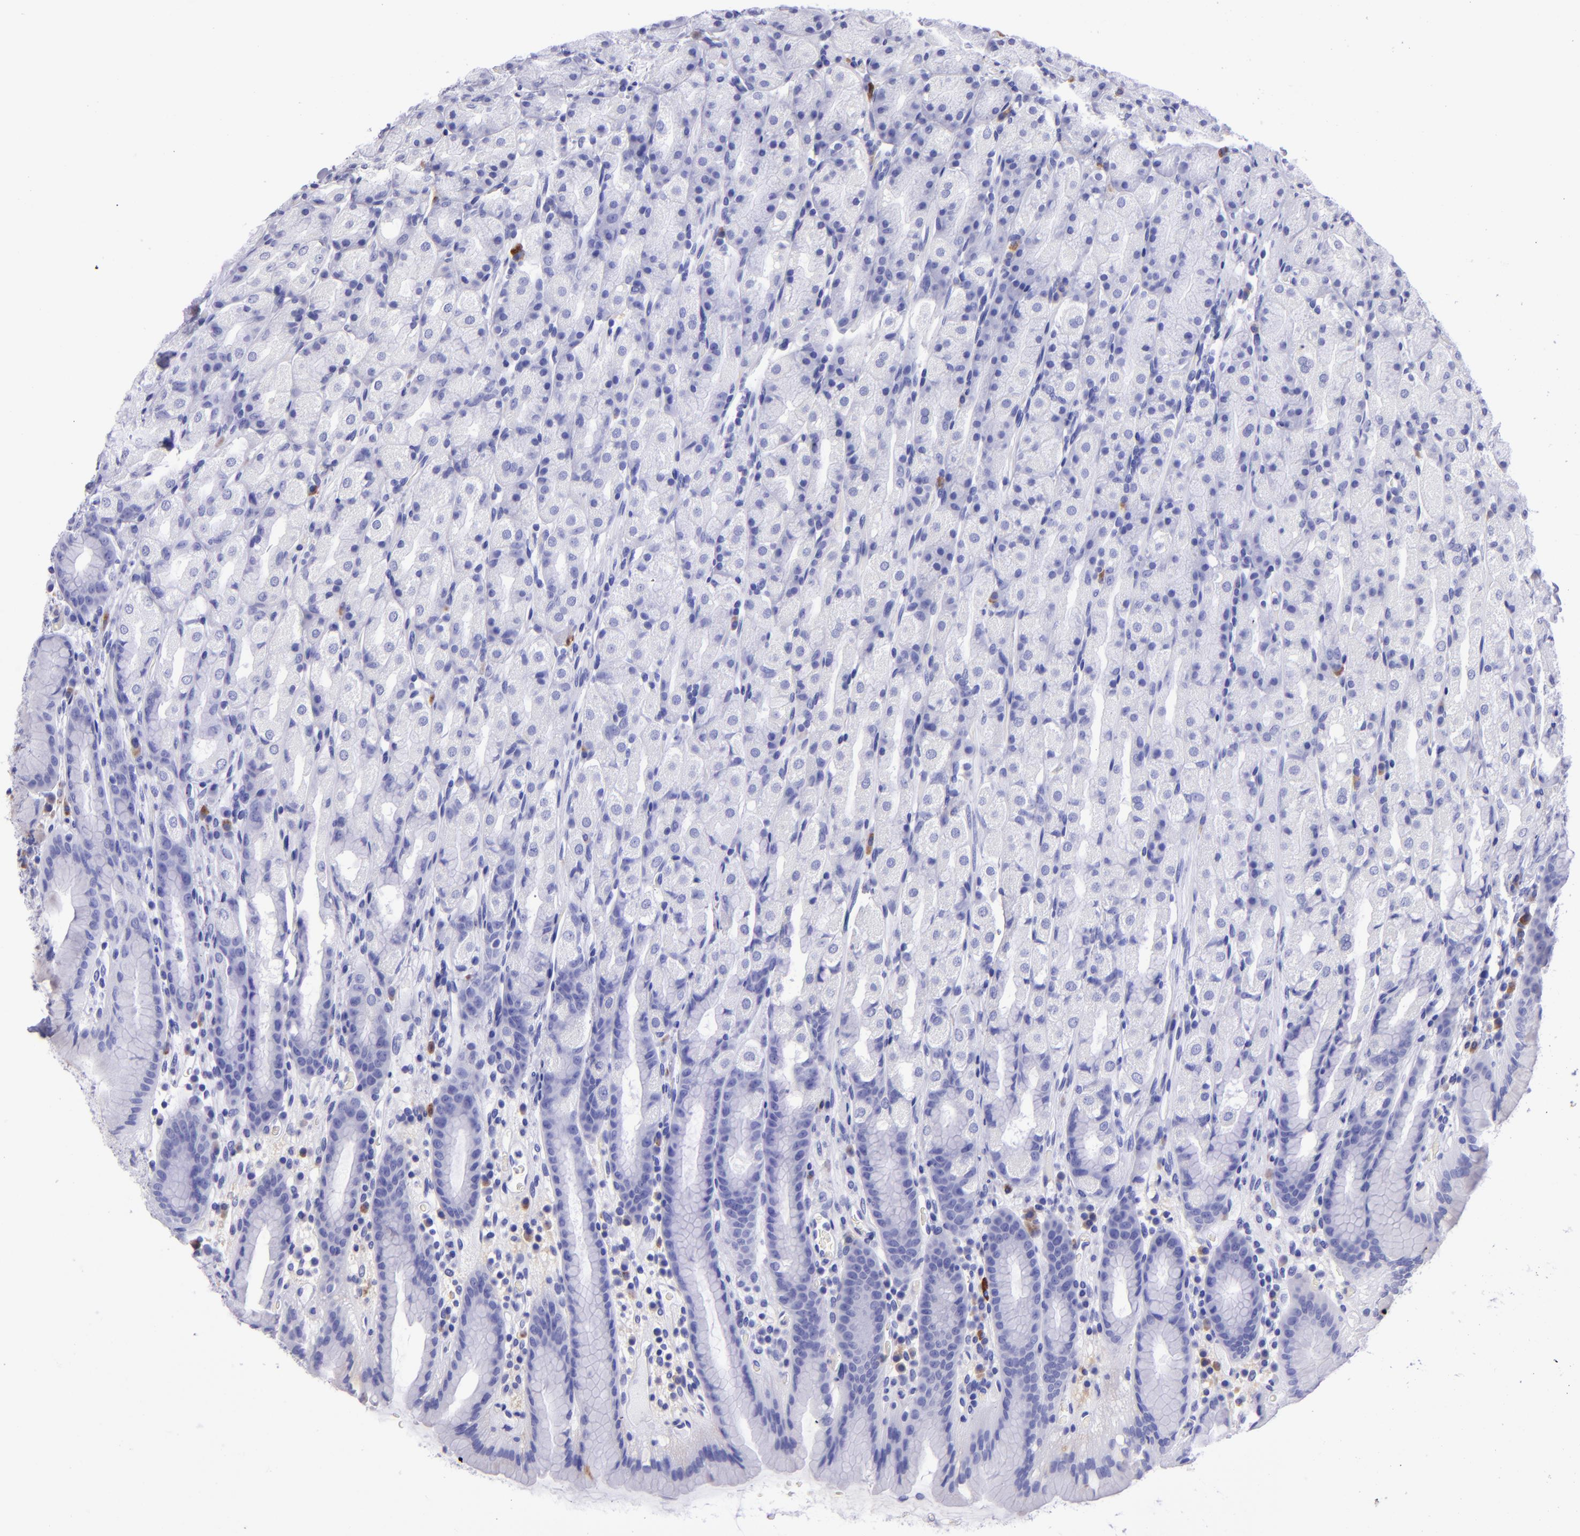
{"staining": {"intensity": "negative", "quantity": "none", "location": "none"}, "tissue": "stomach", "cell_type": "Glandular cells", "image_type": "normal", "snomed": [{"axis": "morphology", "description": "Normal tissue, NOS"}, {"axis": "topography", "description": "Stomach, upper"}], "caption": "DAB immunohistochemical staining of benign human stomach exhibits no significant expression in glandular cells.", "gene": "TYRP1", "patient": {"sex": "male", "age": 68}}